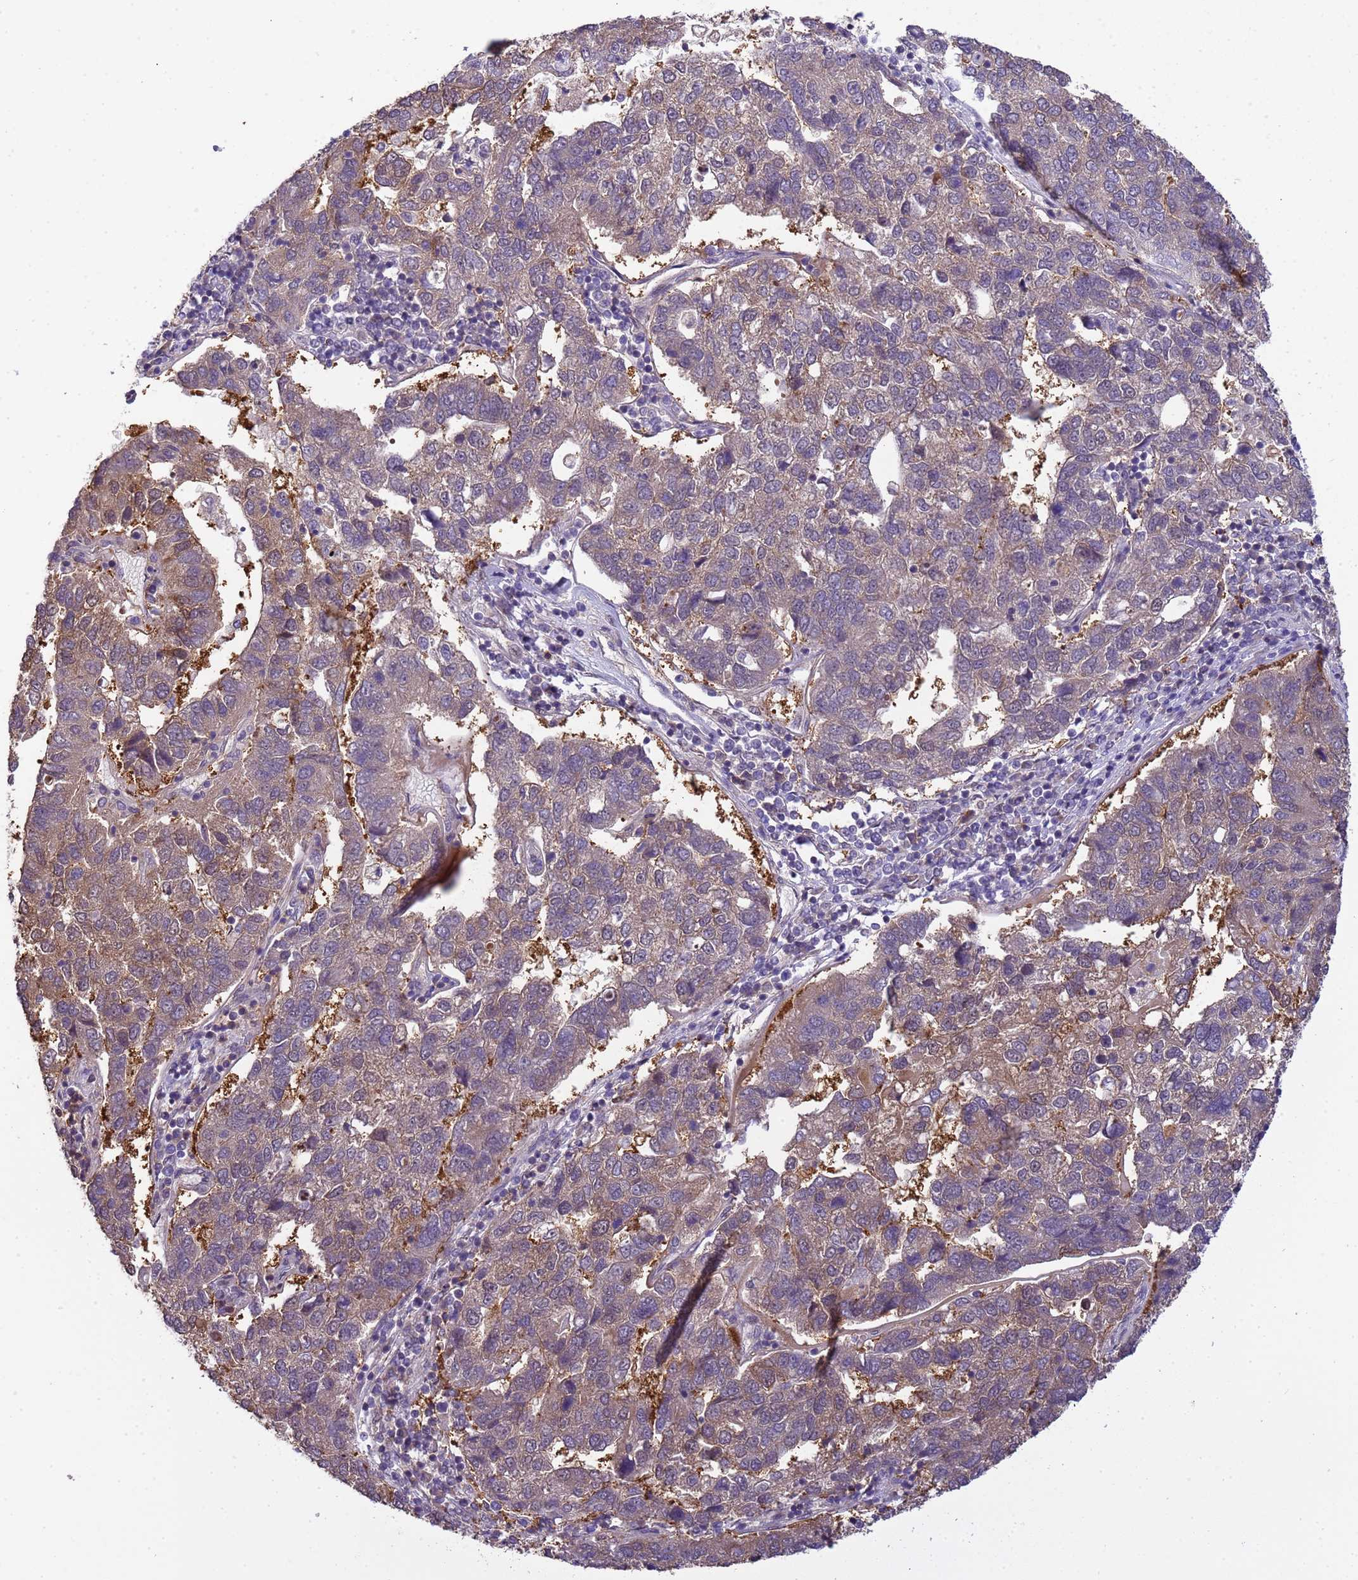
{"staining": {"intensity": "weak", "quantity": "25%-75%", "location": "cytoplasmic/membranous"}, "tissue": "pancreatic cancer", "cell_type": "Tumor cells", "image_type": "cancer", "snomed": [{"axis": "morphology", "description": "Adenocarcinoma, NOS"}, {"axis": "topography", "description": "Pancreas"}], "caption": "Pancreatic cancer (adenocarcinoma) stained with DAB IHC shows low levels of weak cytoplasmic/membranous staining in about 25%-75% of tumor cells. (IHC, brightfield microscopy, high magnification).", "gene": "ZBTB5", "patient": {"sex": "female", "age": 61}}